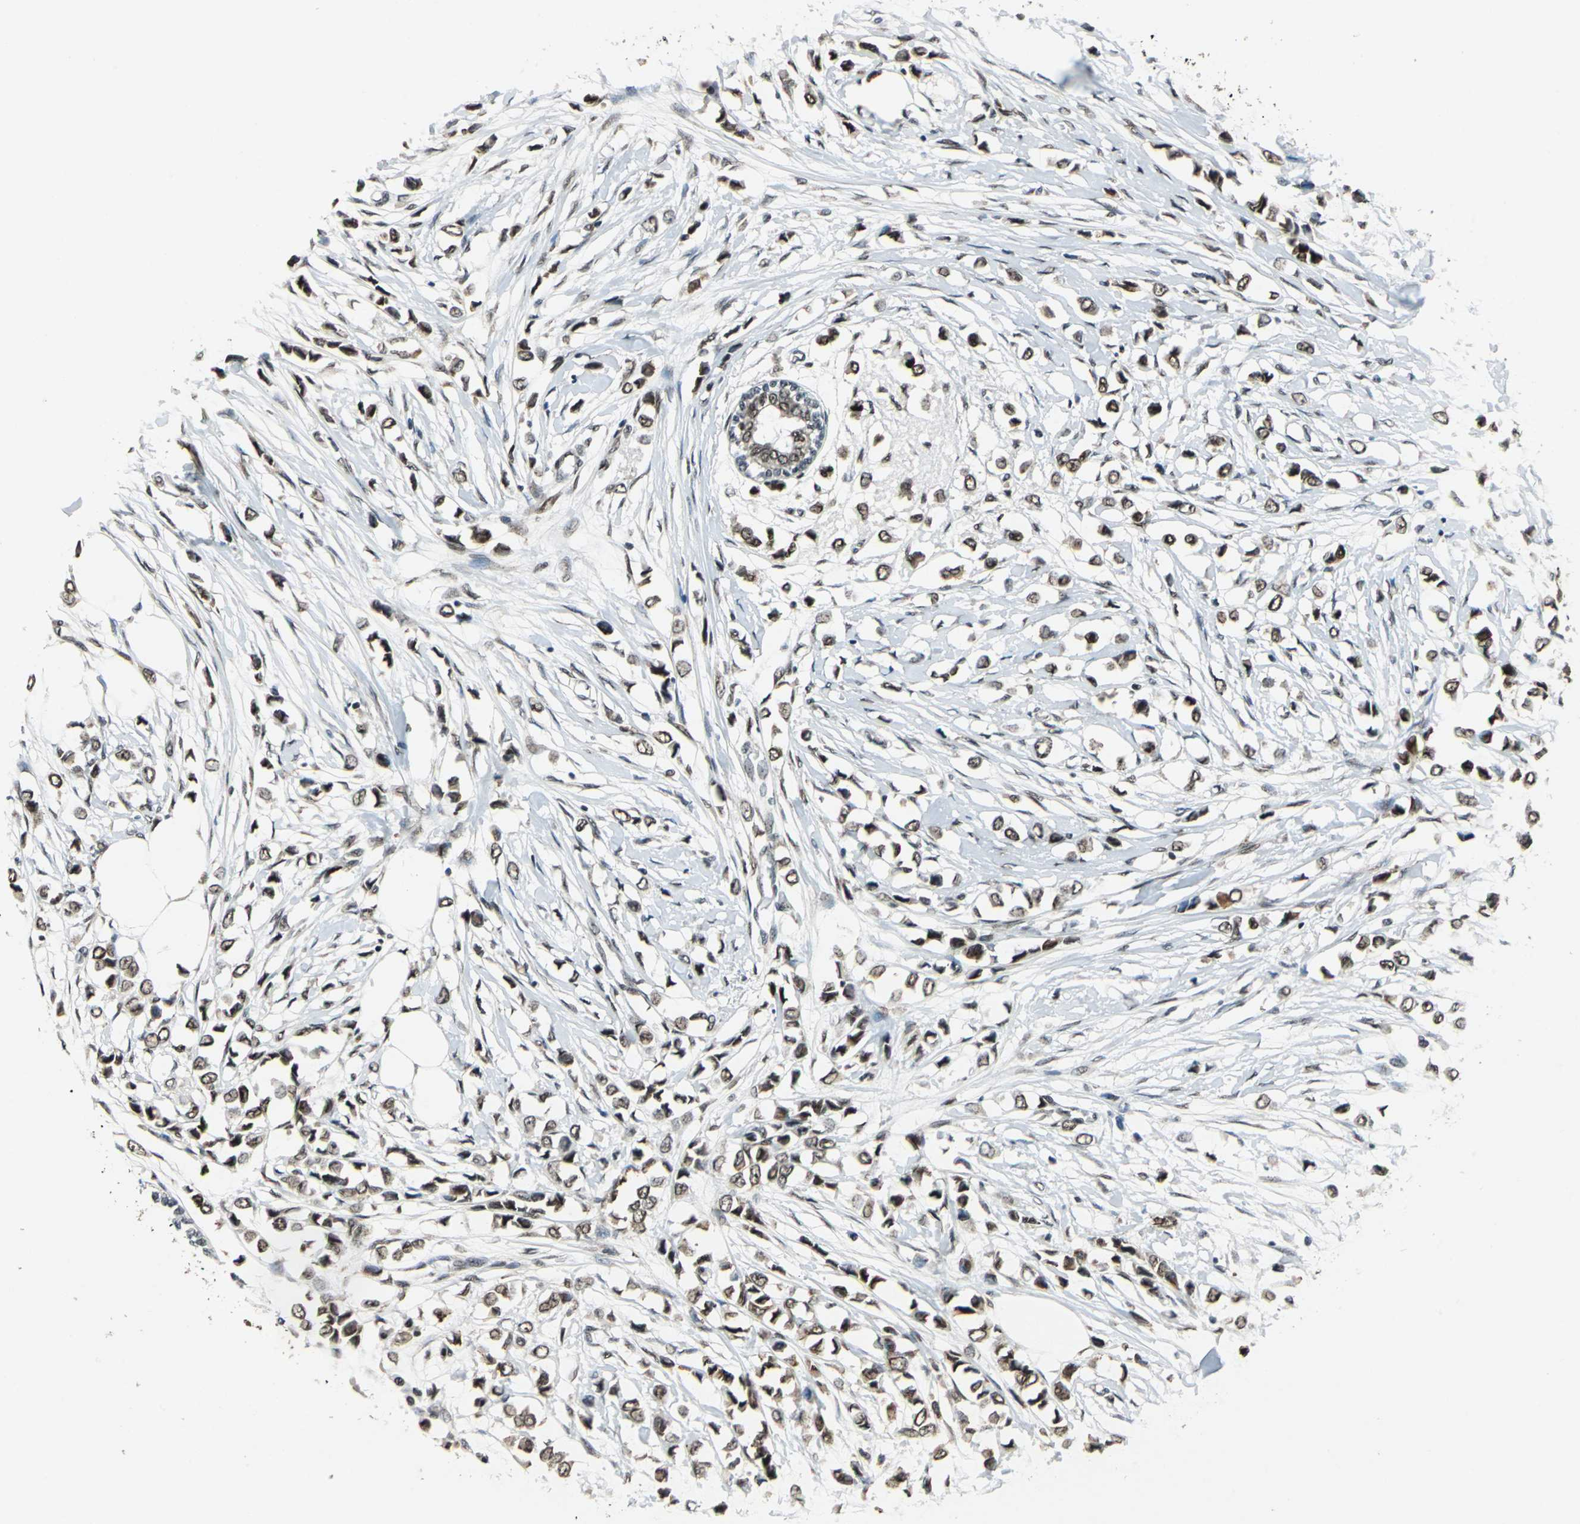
{"staining": {"intensity": "moderate", "quantity": ">75%", "location": "nuclear"}, "tissue": "breast cancer", "cell_type": "Tumor cells", "image_type": "cancer", "snomed": [{"axis": "morphology", "description": "Lobular carcinoma"}, {"axis": "topography", "description": "Breast"}], "caption": "Lobular carcinoma (breast) was stained to show a protein in brown. There is medium levels of moderate nuclear expression in approximately >75% of tumor cells.", "gene": "BCLAF1", "patient": {"sex": "female", "age": 51}}